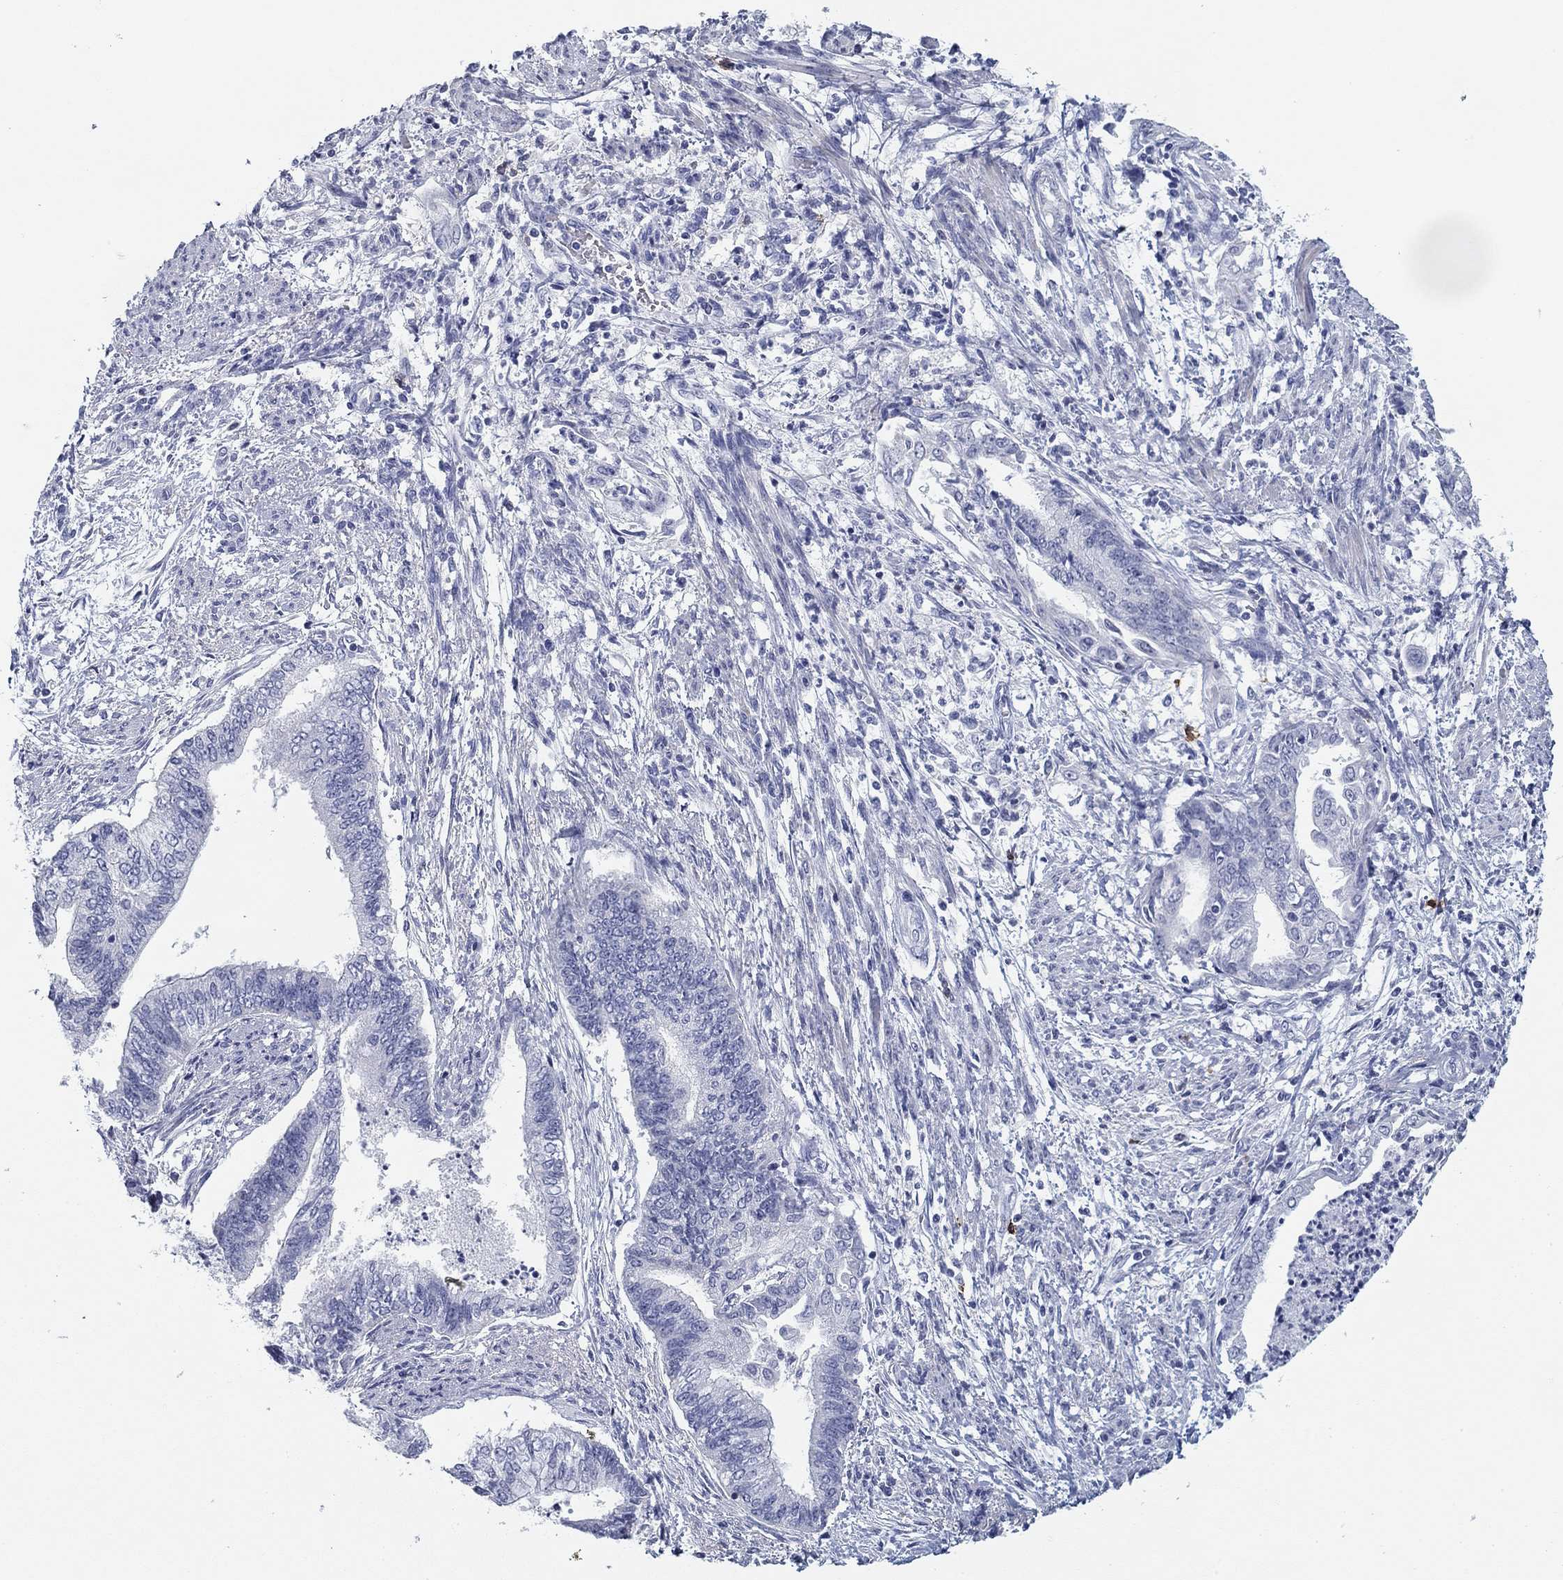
{"staining": {"intensity": "negative", "quantity": "none", "location": "none"}, "tissue": "endometrial cancer", "cell_type": "Tumor cells", "image_type": "cancer", "snomed": [{"axis": "morphology", "description": "Adenocarcinoma, NOS"}, {"axis": "topography", "description": "Endometrium"}], "caption": "Immunohistochemistry (IHC) image of neoplastic tissue: adenocarcinoma (endometrial) stained with DAB demonstrates no significant protein positivity in tumor cells. (DAB (3,3'-diaminobenzidine) immunohistochemistry (IHC) with hematoxylin counter stain).", "gene": "CD79B", "patient": {"sex": "female", "age": 65}}